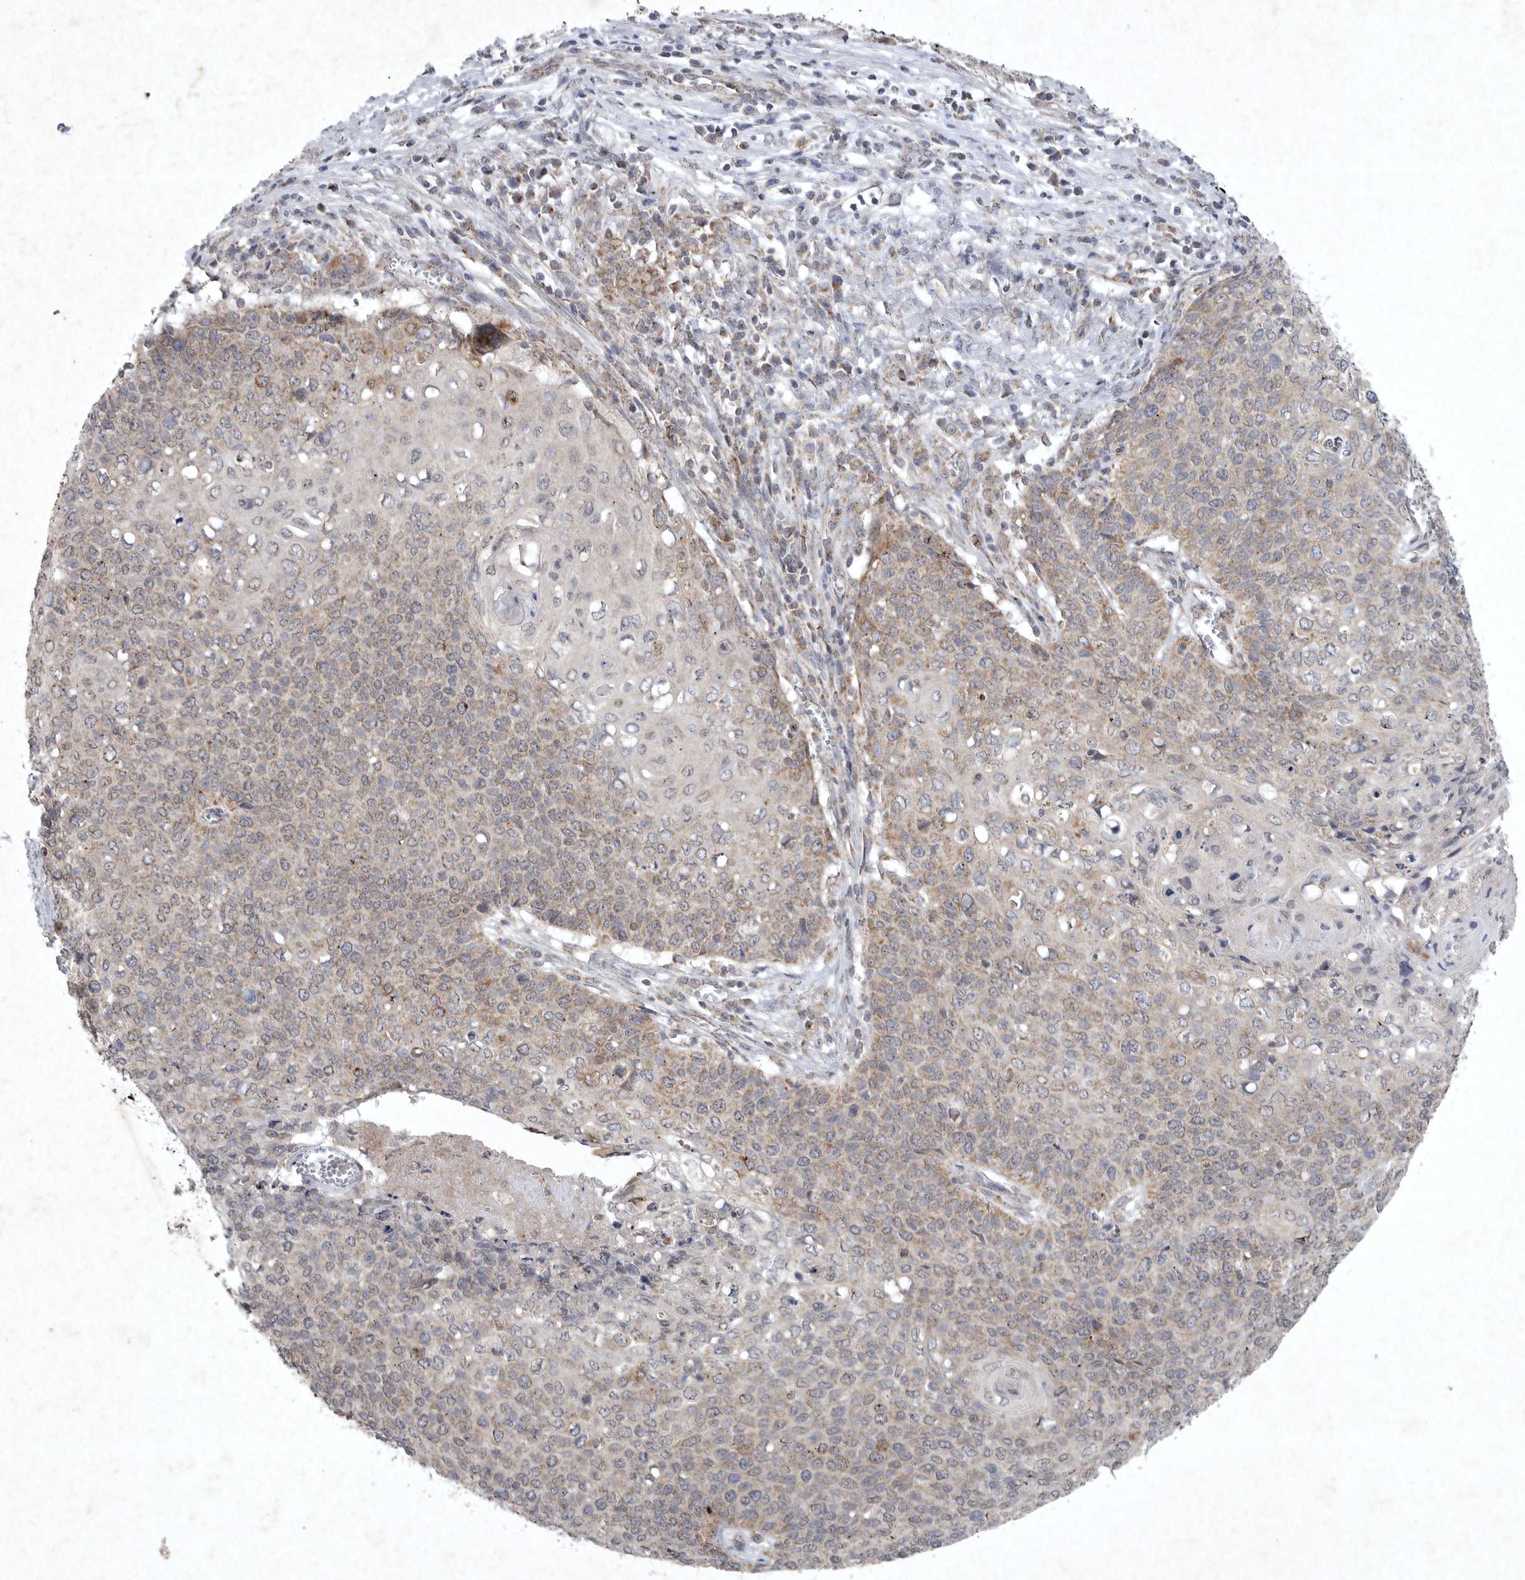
{"staining": {"intensity": "weak", "quantity": "25%-75%", "location": "cytoplasmic/membranous"}, "tissue": "cervical cancer", "cell_type": "Tumor cells", "image_type": "cancer", "snomed": [{"axis": "morphology", "description": "Squamous cell carcinoma, NOS"}, {"axis": "topography", "description": "Cervix"}], "caption": "About 25%-75% of tumor cells in human cervical squamous cell carcinoma demonstrate weak cytoplasmic/membranous protein positivity as visualized by brown immunohistochemical staining.", "gene": "DDR1", "patient": {"sex": "female", "age": 39}}